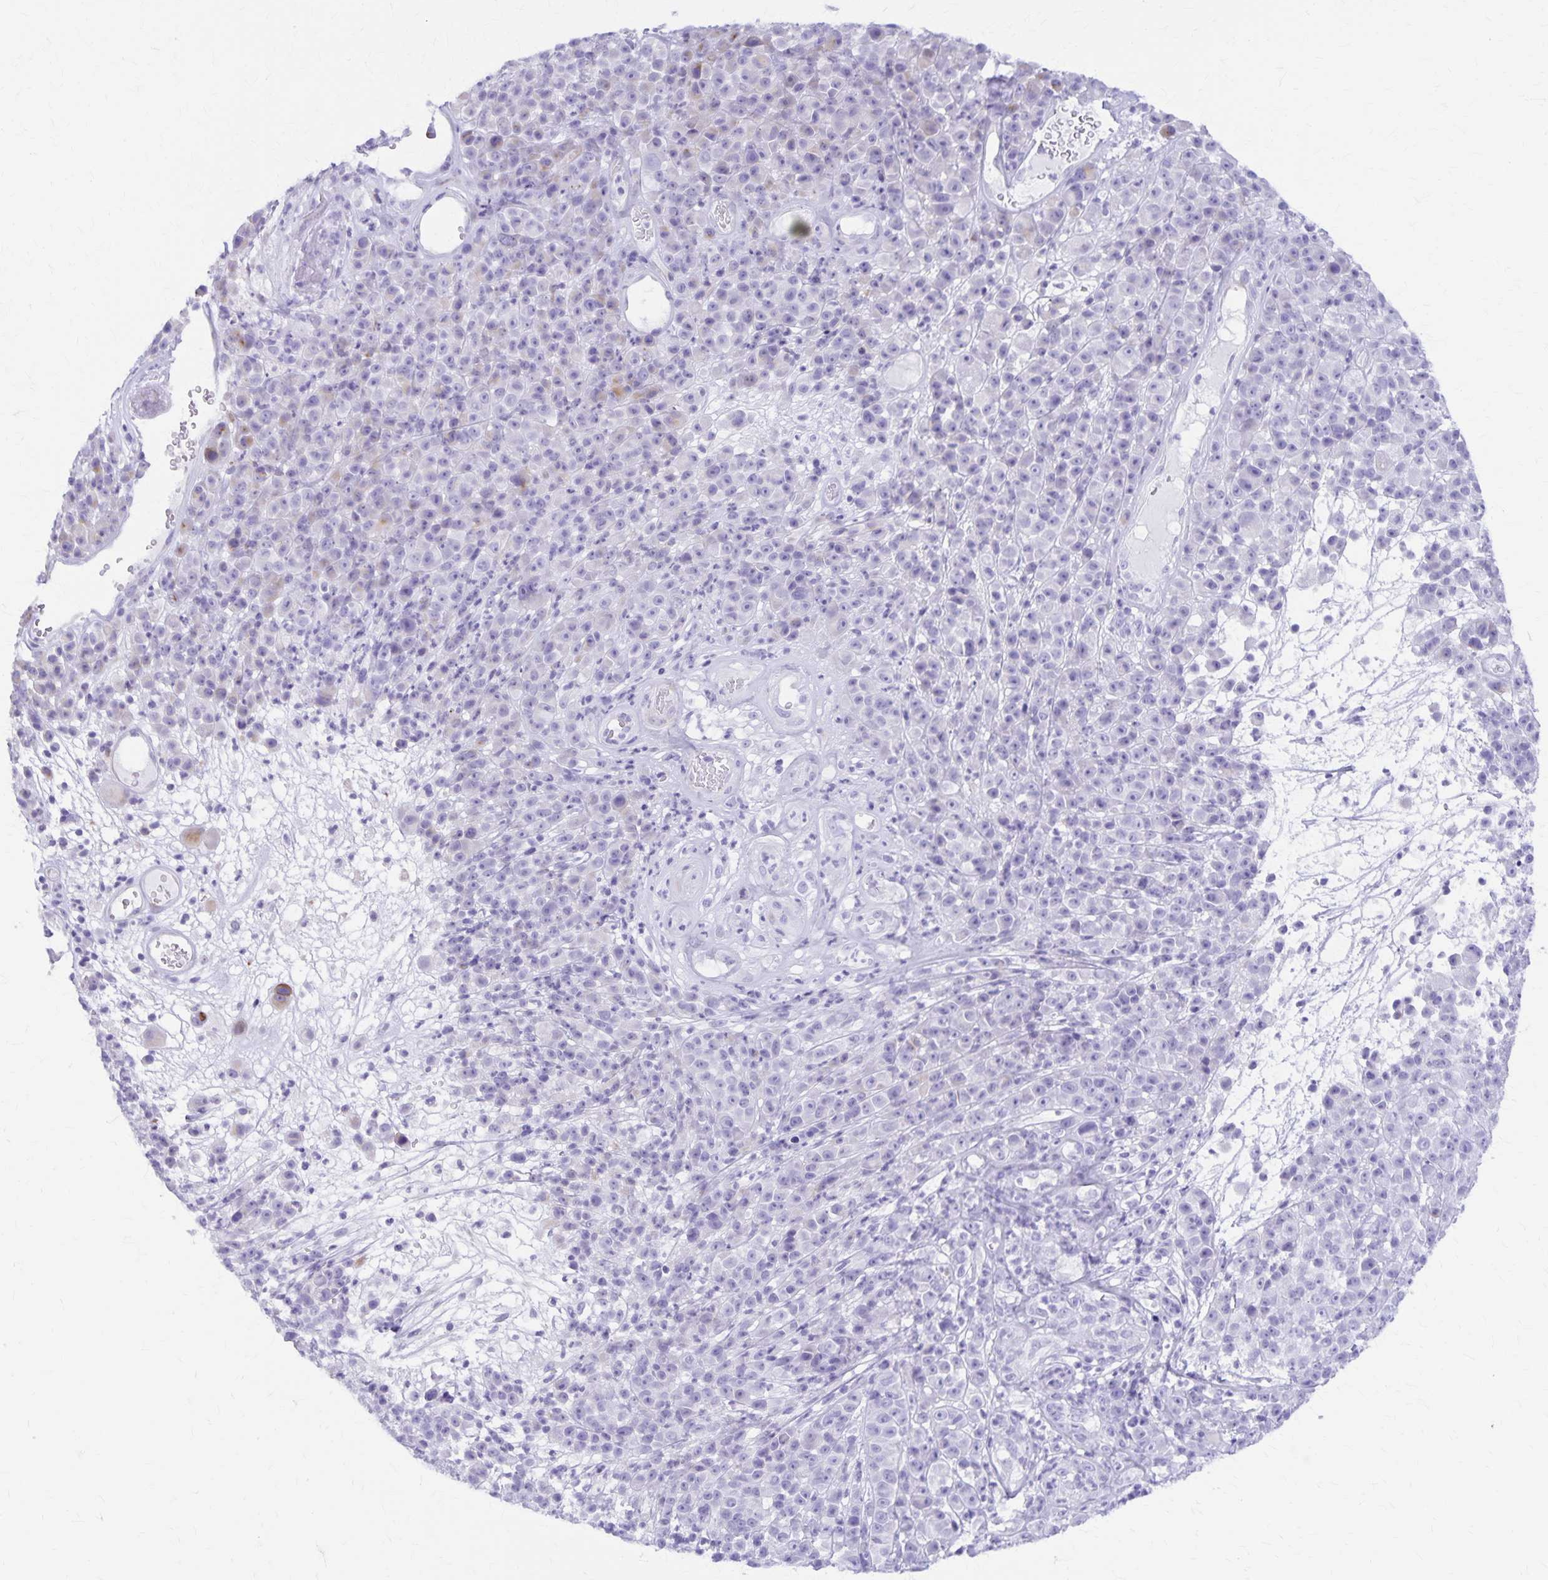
{"staining": {"intensity": "negative", "quantity": "none", "location": "none"}, "tissue": "melanoma", "cell_type": "Tumor cells", "image_type": "cancer", "snomed": [{"axis": "morphology", "description": "Malignant melanoma, NOS"}, {"axis": "topography", "description": "Skin"}, {"axis": "topography", "description": "Skin of back"}], "caption": "Immunohistochemical staining of melanoma exhibits no significant staining in tumor cells.", "gene": "DEFA5", "patient": {"sex": "male", "age": 91}}